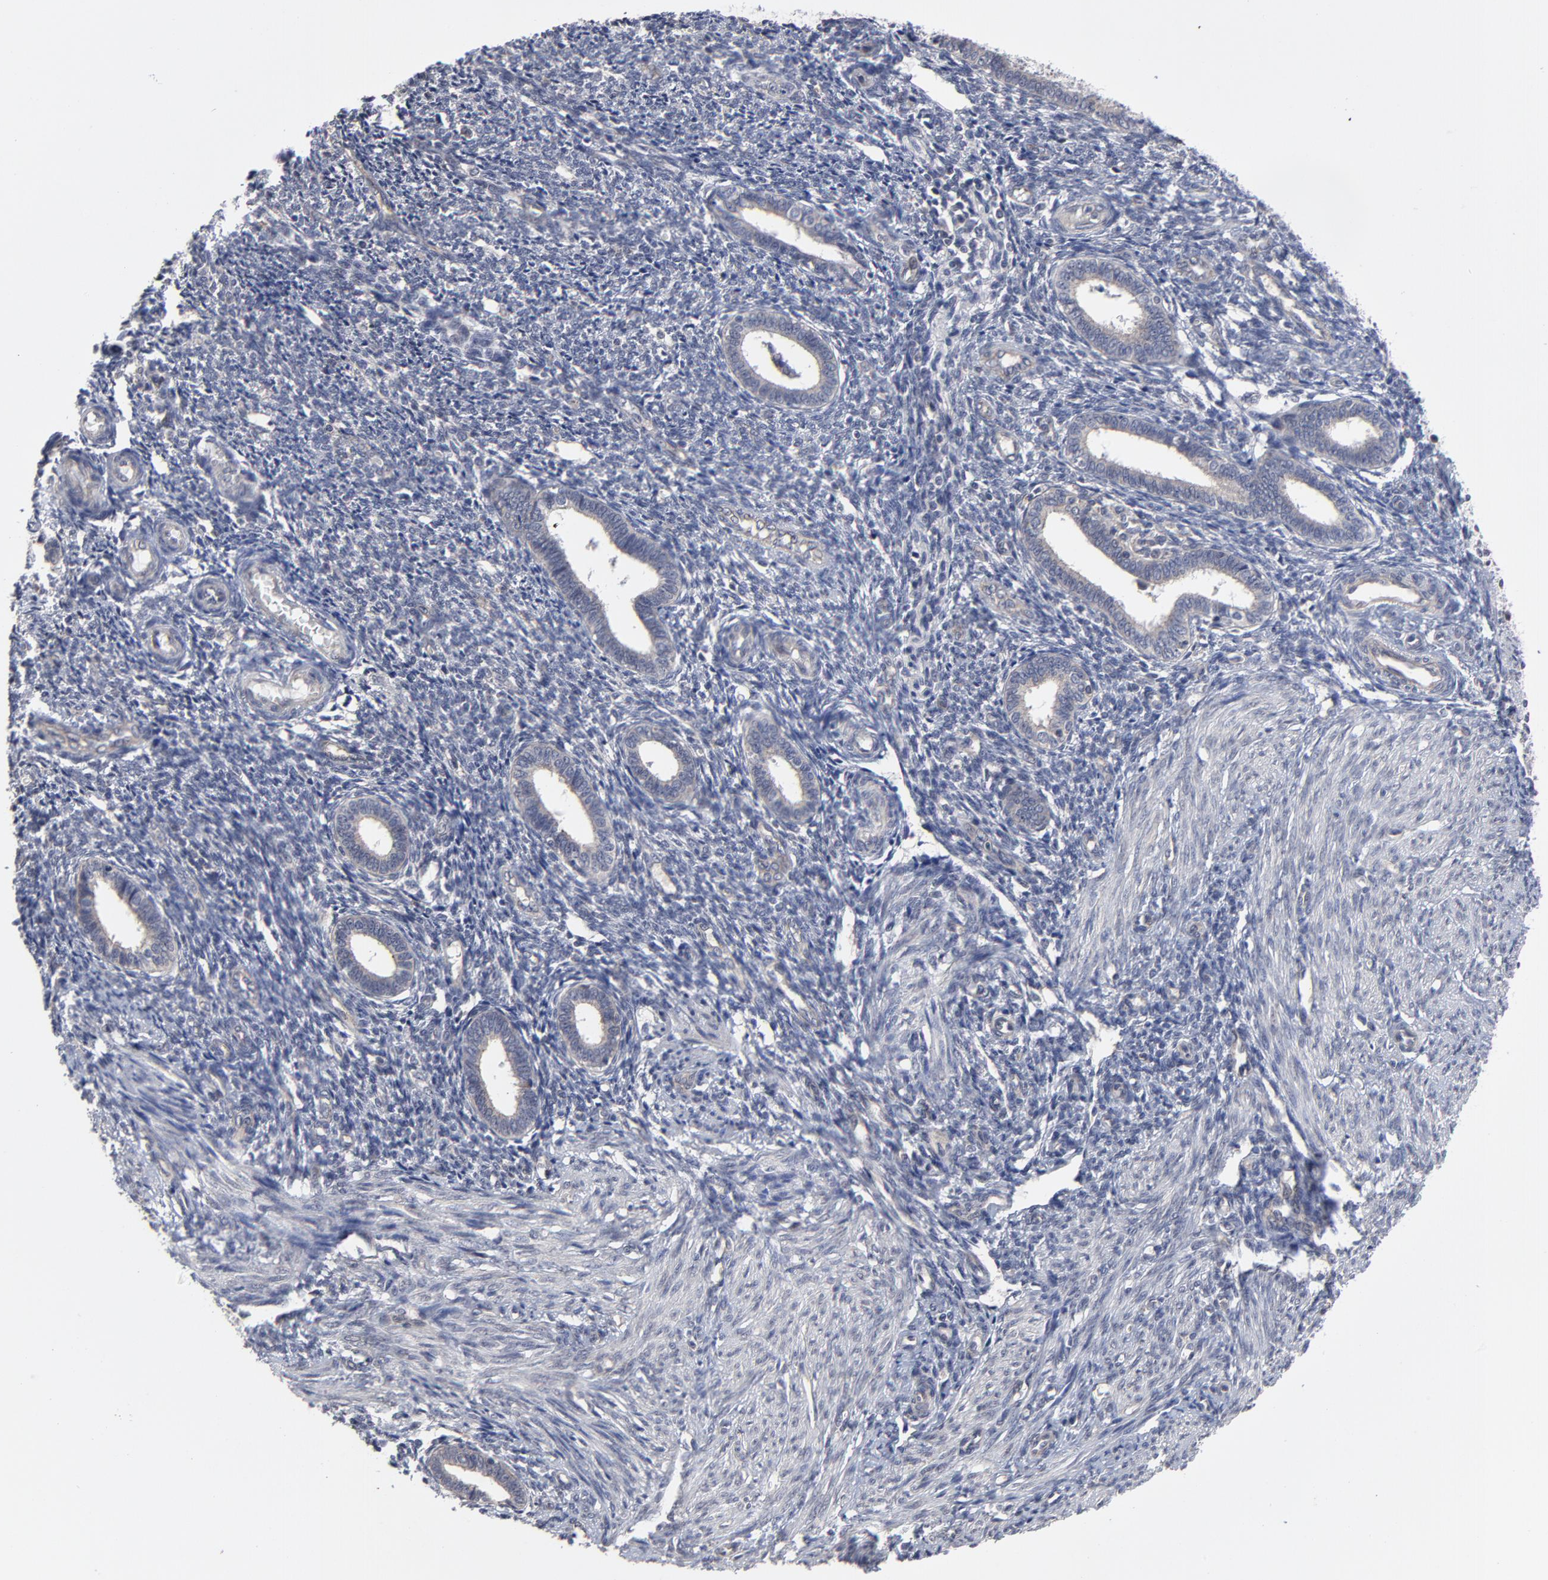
{"staining": {"intensity": "negative", "quantity": "none", "location": "none"}, "tissue": "endometrium", "cell_type": "Cells in endometrial stroma", "image_type": "normal", "snomed": [{"axis": "morphology", "description": "Normal tissue, NOS"}, {"axis": "topography", "description": "Endometrium"}], "caption": "Immunohistochemistry micrograph of normal human endometrium stained for a protein (brown), which exhibits no staining in cells in endometrial stroma.", "gene": "ZNF157", "patient": {"sex": "female", "age": 27}}